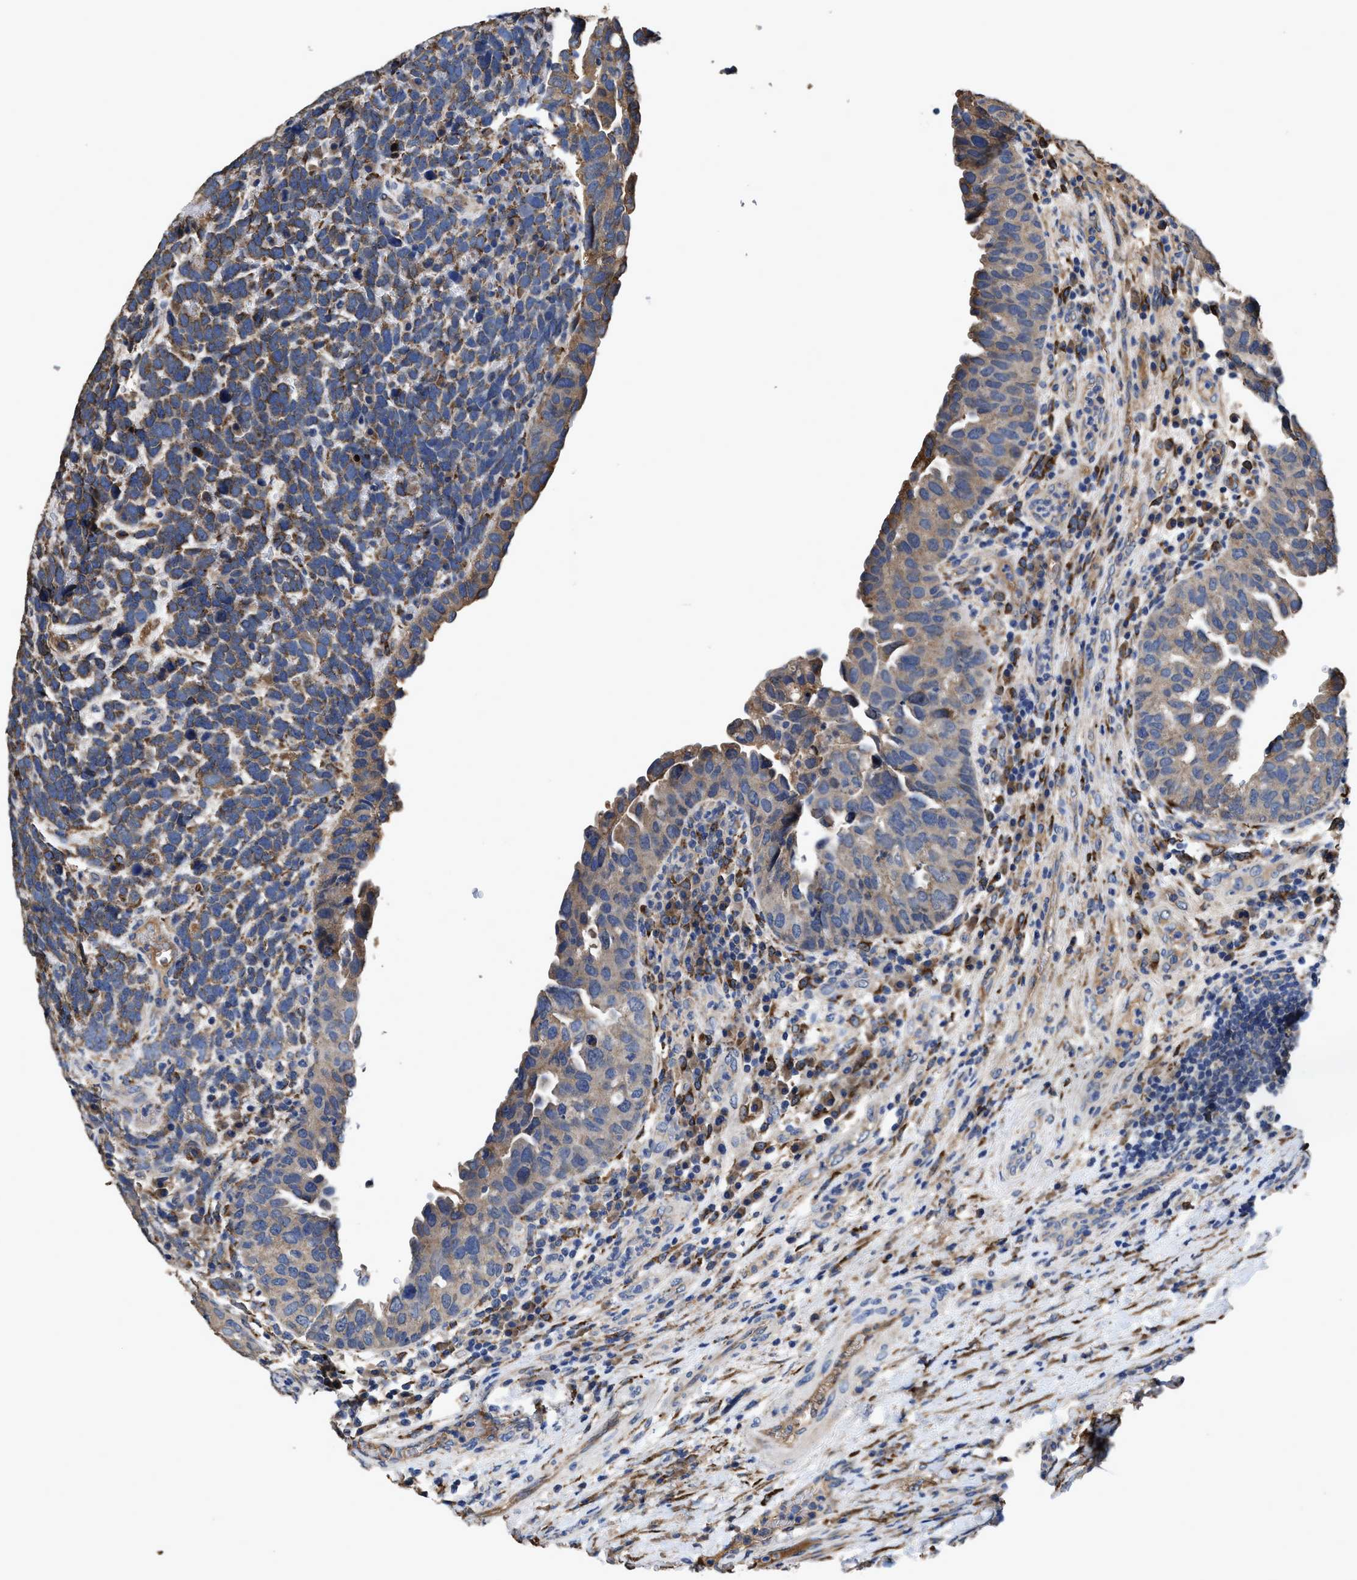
{"staining": {"intensity": "moderate", "quantity": ">75%", "location": "cytoplasmic/membranous"}, "tissue": "urothelial cancer", "cell_type": "Tumor cells", "image_type": "cancer", "snomed": [{"axis": "morphology", "description": "Urothelial carcinoma, High grade"}, {"axis": "topography", "description": "Urinary bladder"}], "caption": "DAB immunohistochemical staining of high-grade urothelial carcinoma displays moderate cytoplasmic/membranous protein positivity in approximately >75% of tumor cells.", "gene": "IDNK", "patient": {"sex": "female", "age": 82}}